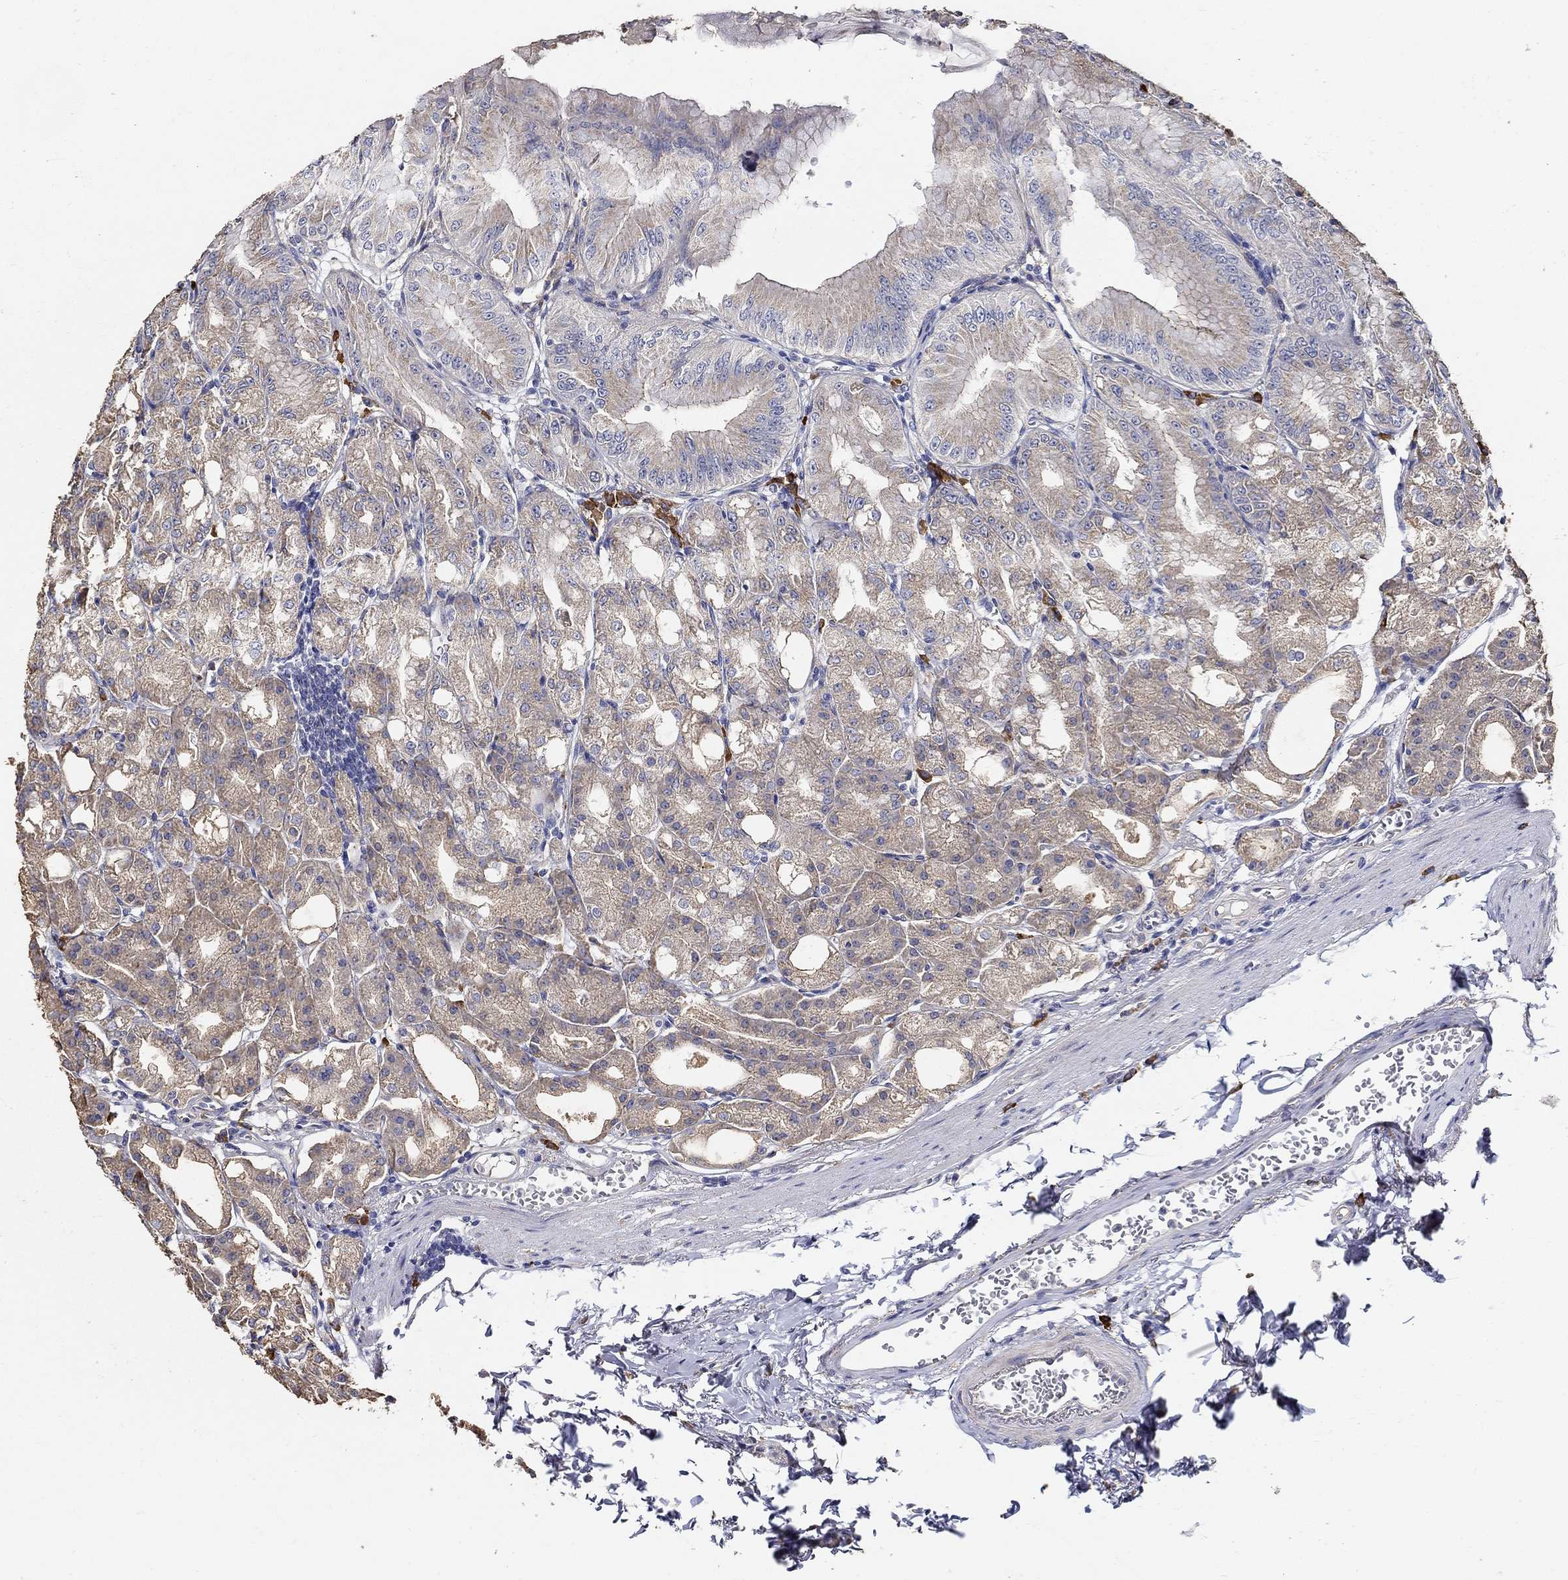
{"staining": {"intensity": "negative", "quantity": "none", "location": "none"}, "tissue": "stomach", "cell_type": "Glandular cells", "image_type": "normal", "snomed": [{"axis": "morphology", "description": "Normal tissue, NOS"}, {"axis": "topography", "description": "Stomach"}], "caption": "DAB (3,3'-diaminobenzidine) immunohistochemical staining of benign human stomach demonstrates no significant staining in glandular cells.", "gene": "EMILIN3", "patient": {"sex": "male", "age": 71}}